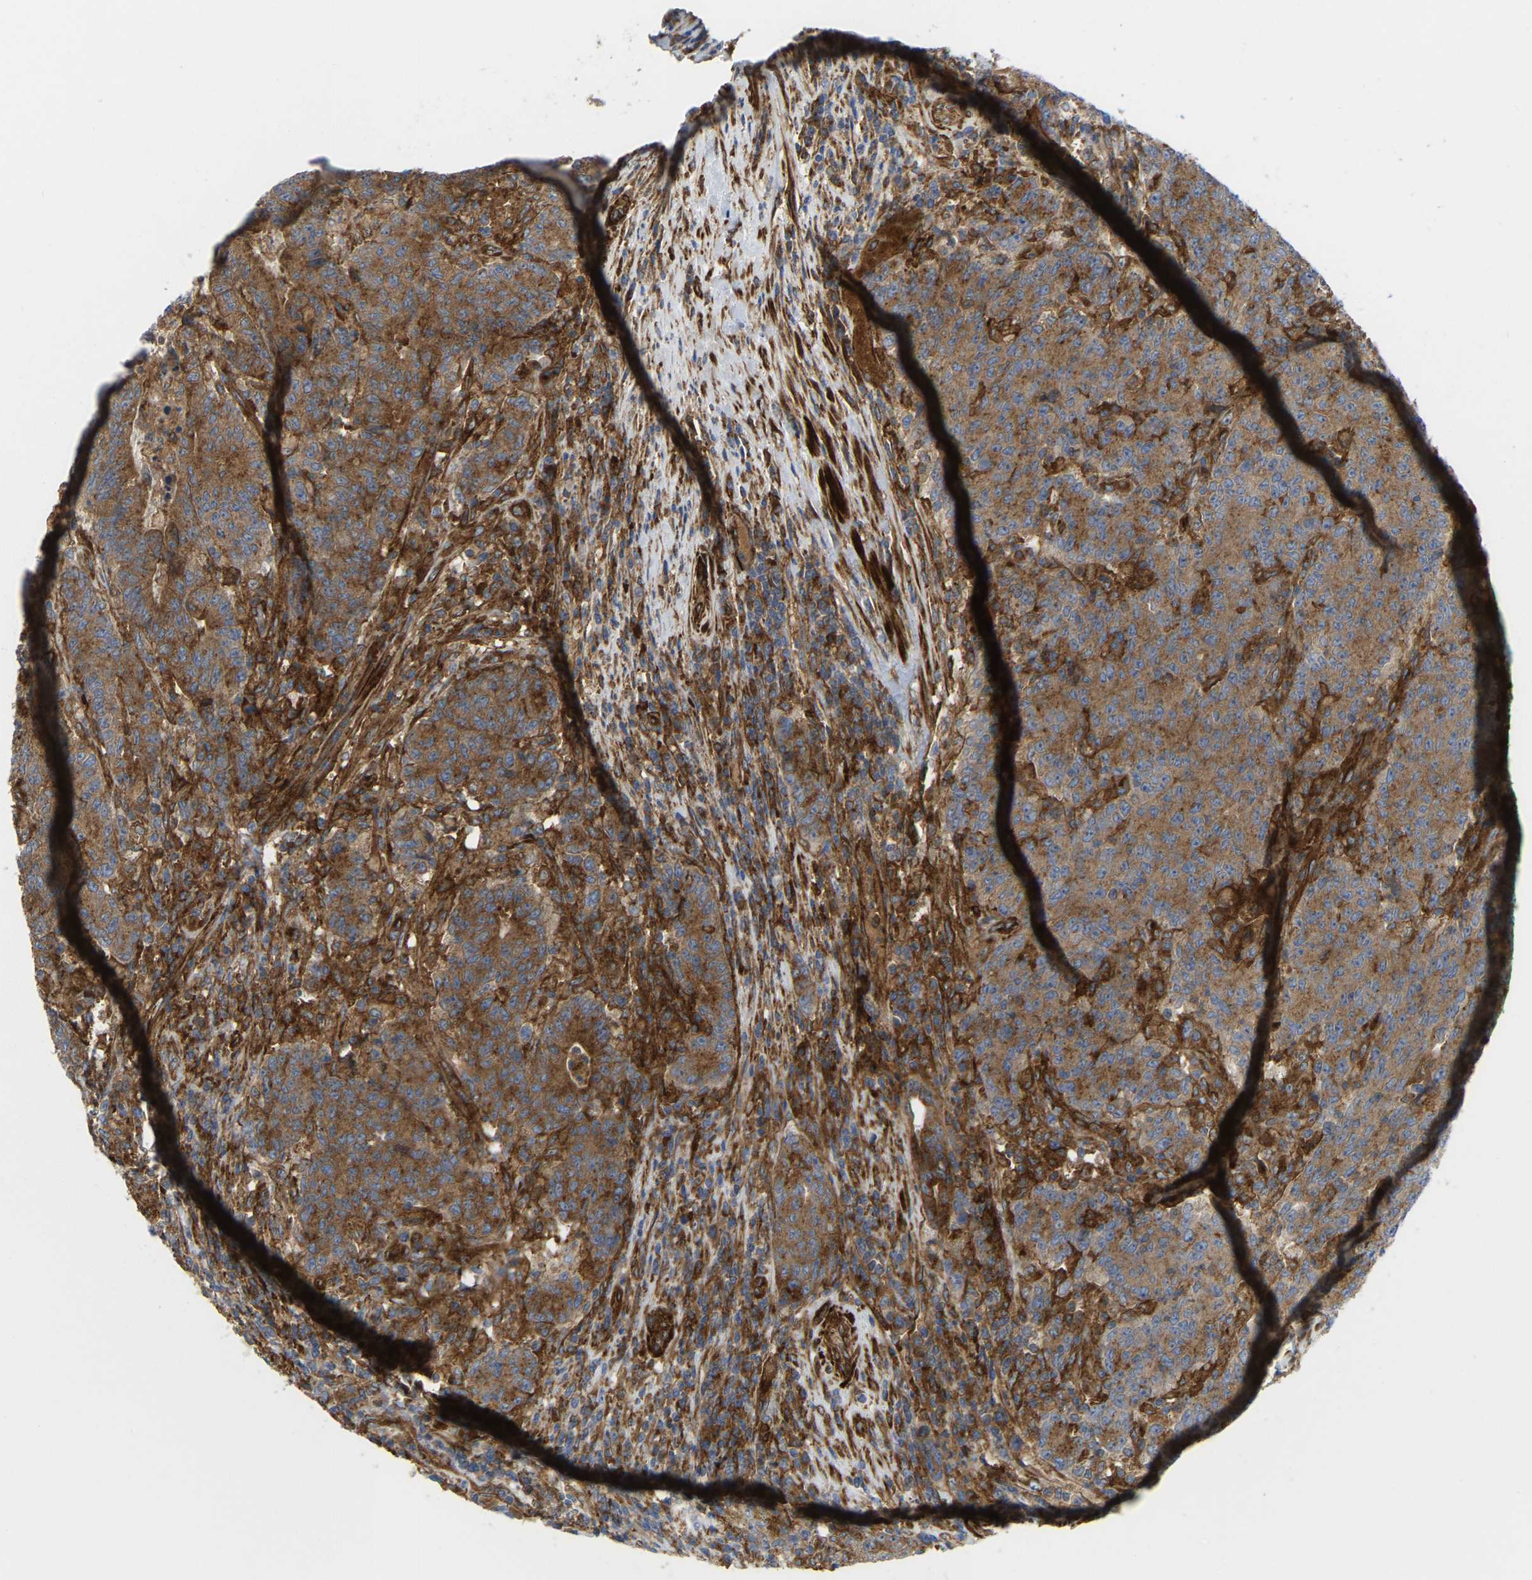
{"staining": {"intensity": "strong", "quantity": ">75%", "location": "cytoplasmic/membranous"}, "tissue": "colorectal cancer", "cell_type": "Tumor cells", "image_type": "cancer", "snomed": [{"axis": "morphology", "description": "Normal tissue, NOS"}, {"axis": "morphology", "description": "Adenocarcinoma, NOS"}, {"axis": "topography", "description": "Colon"}], "caption": "A high-resolution image shows IHC staining of colorectal adenocarcinoma, which reveals strong cytoplasmic/membranous expression in about >75% of tumor cells.", "gene": "PICALM", "patient": {"sex": "female", "age": 75}}